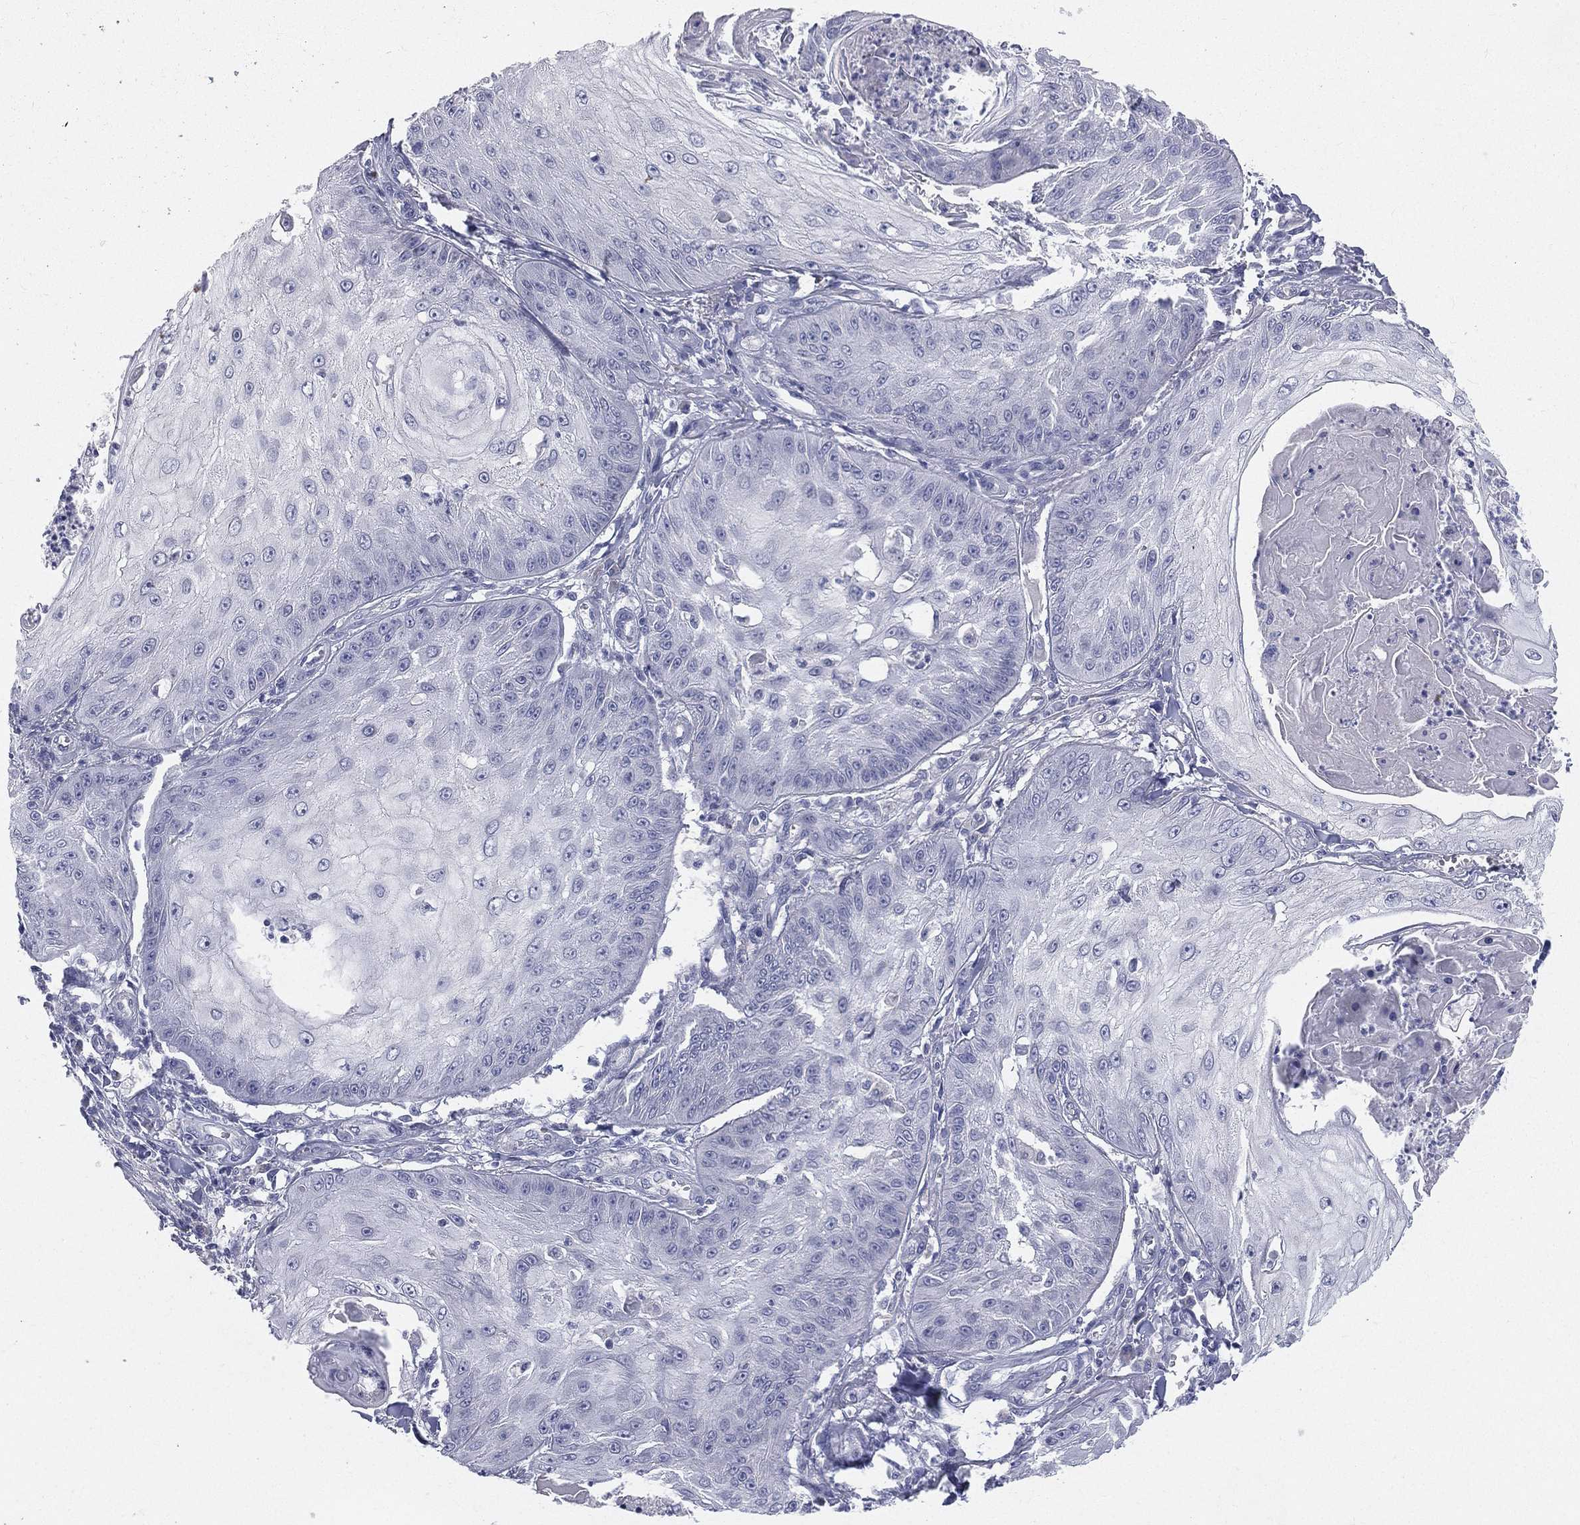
{"staining": {"intensity": "negative", "quantity": "none", "location": "none"}, "tissue": "skin cancer", "cell_type": "Tumor cells", "image_type": "cancer", "snomed": [{"axis": "morphology", "description": "Squamous cell carcinoma, NOS"}, {"axis": "topography", "description": "Skin"}], "caption": "IHC micrograph of human squamous cell carcinoma (skin) stained for a protein (brown), which reveals no positivity in tumor cells.", "gene": "STK31", "patient": {"sex": "male", "age": 70}}